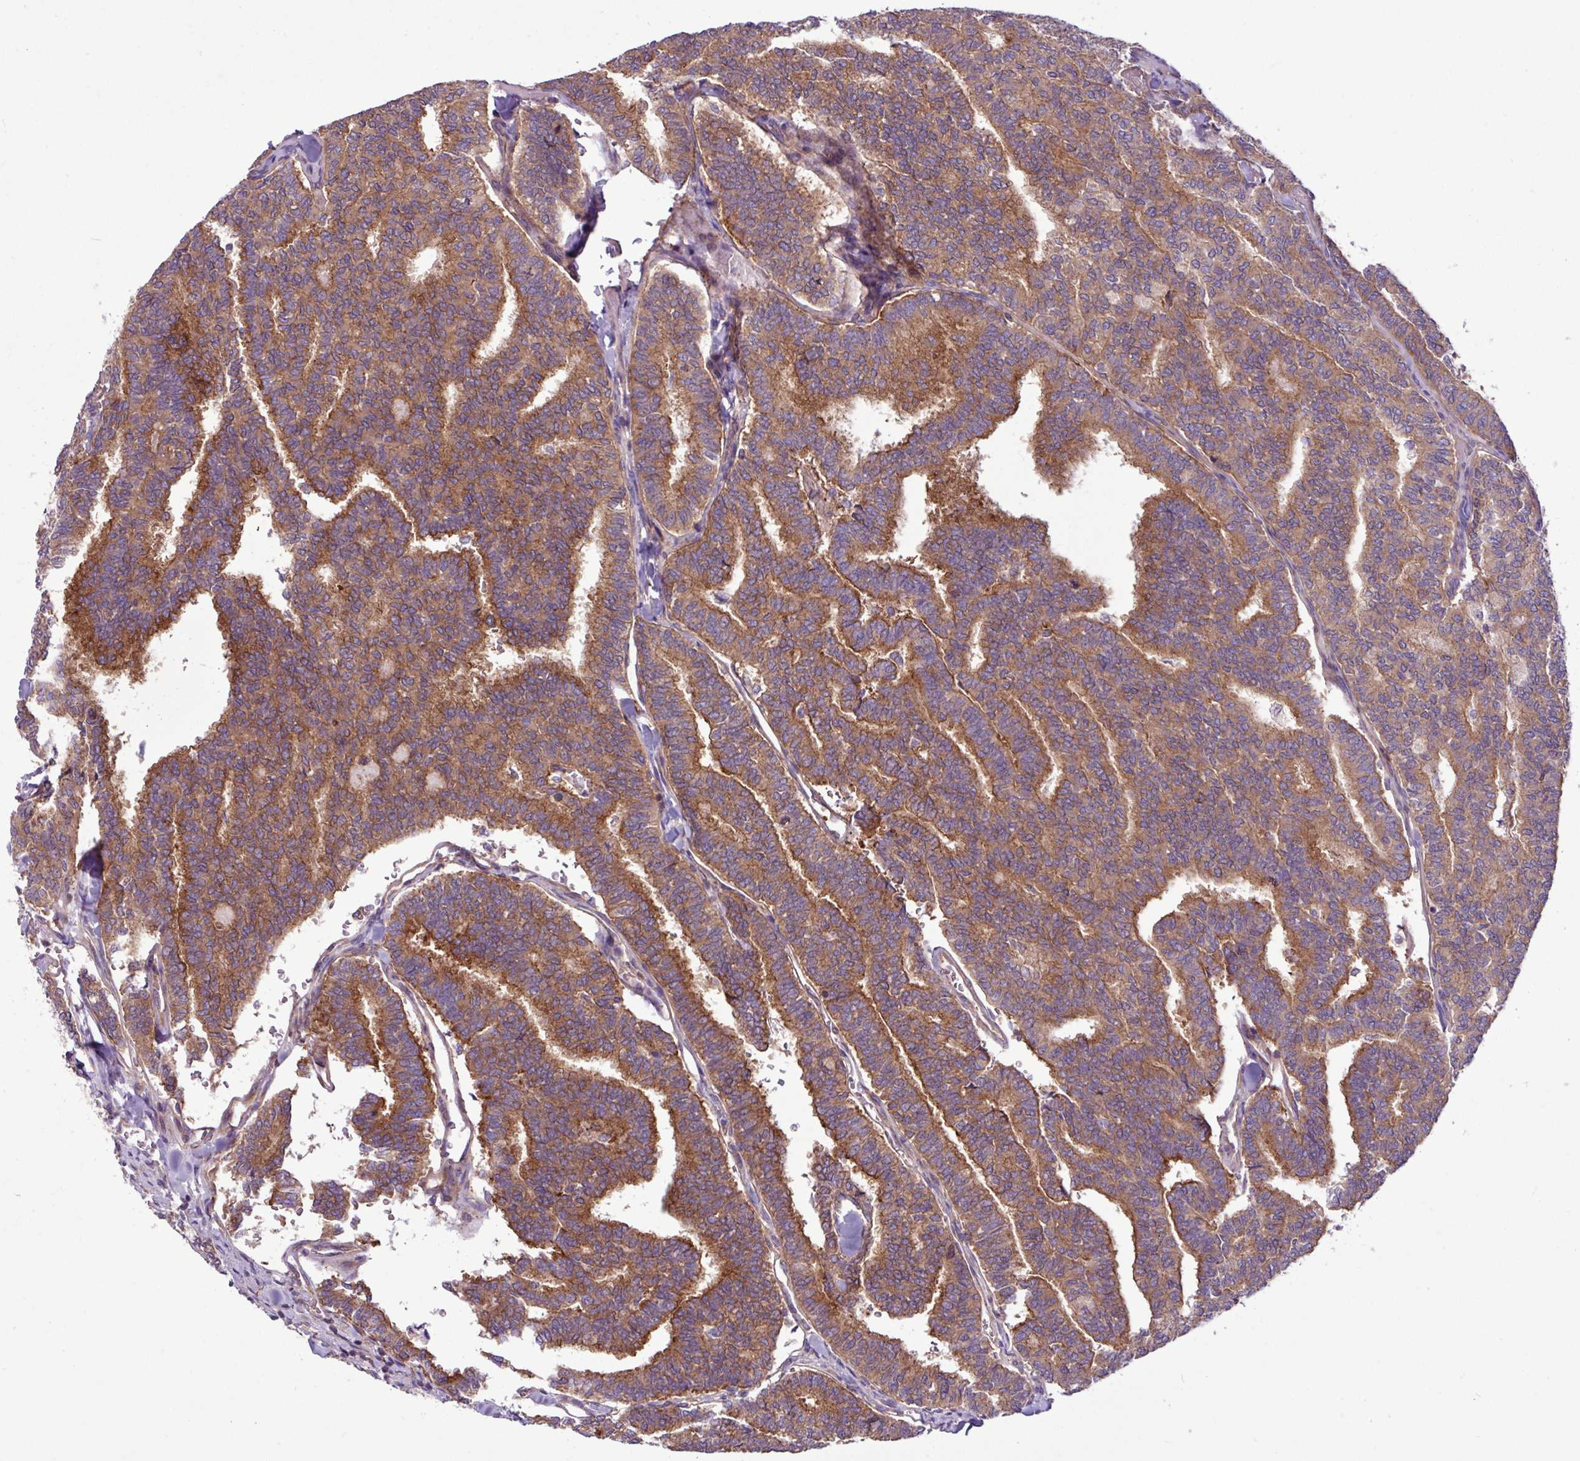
{"staining": {"intensity": "strong", "quantity": ">75%", "location": "cytoplasmic/membranous"}, "tissue": "thyroid cancer", "cell_type": "Tumor cells", "image_type": "cancer", "snomed": [{"axis": "morphology", "description": "Papillary adenocarcinoma, NOS"}, {"axis": "topography", "description": "Thyroid gland"}], "caption": "The immunohistochemical stain labels strong cytoplasmic/membranous positivity in tumor cells of papillary adenocarcinoma (thyroid) tissue. The protein is stained brown, and the nuclei are stained in blue (DAB IHC with brightfield microscopy, high magnification).", "gene": "MROH2A", "patient": {"sex": "female", "age": 35}}